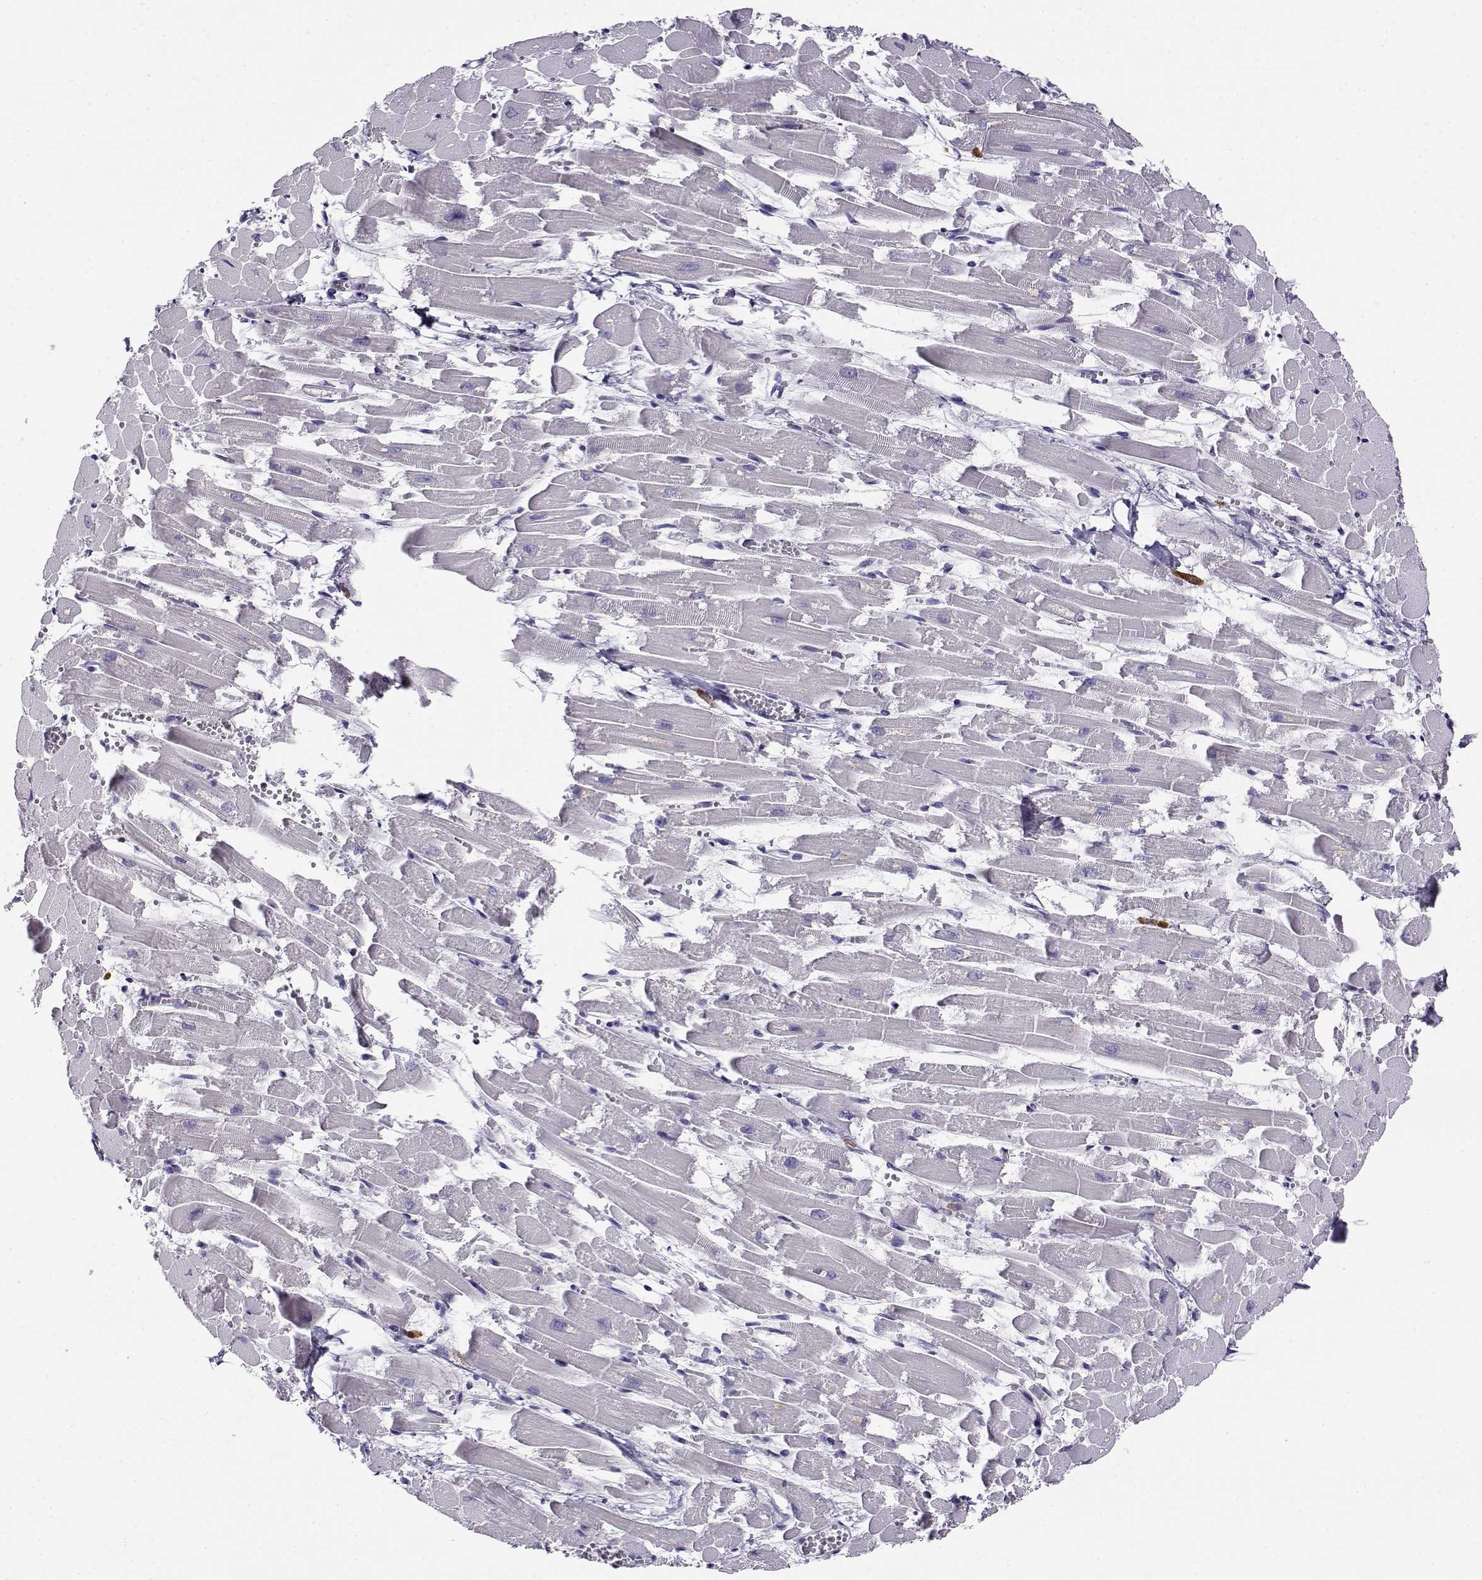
{"staining": {"intensity": "negative", "quantity": "none", "location": "none"}, "tissue": "heart muscle", "cell_type": "Cardiomyocytes", "image_type": "normal", "snomed": [{"axis": "morphology", "description": "Normal tissue, NOS"}, {"axis": "topography", "description": "Heart"}], "caption": "The micrograph exhibits no staining of cardiomyocytes in benign heart muscle.", "gene": "CABS1", "patient": {"sex": "female", "age": 52}}